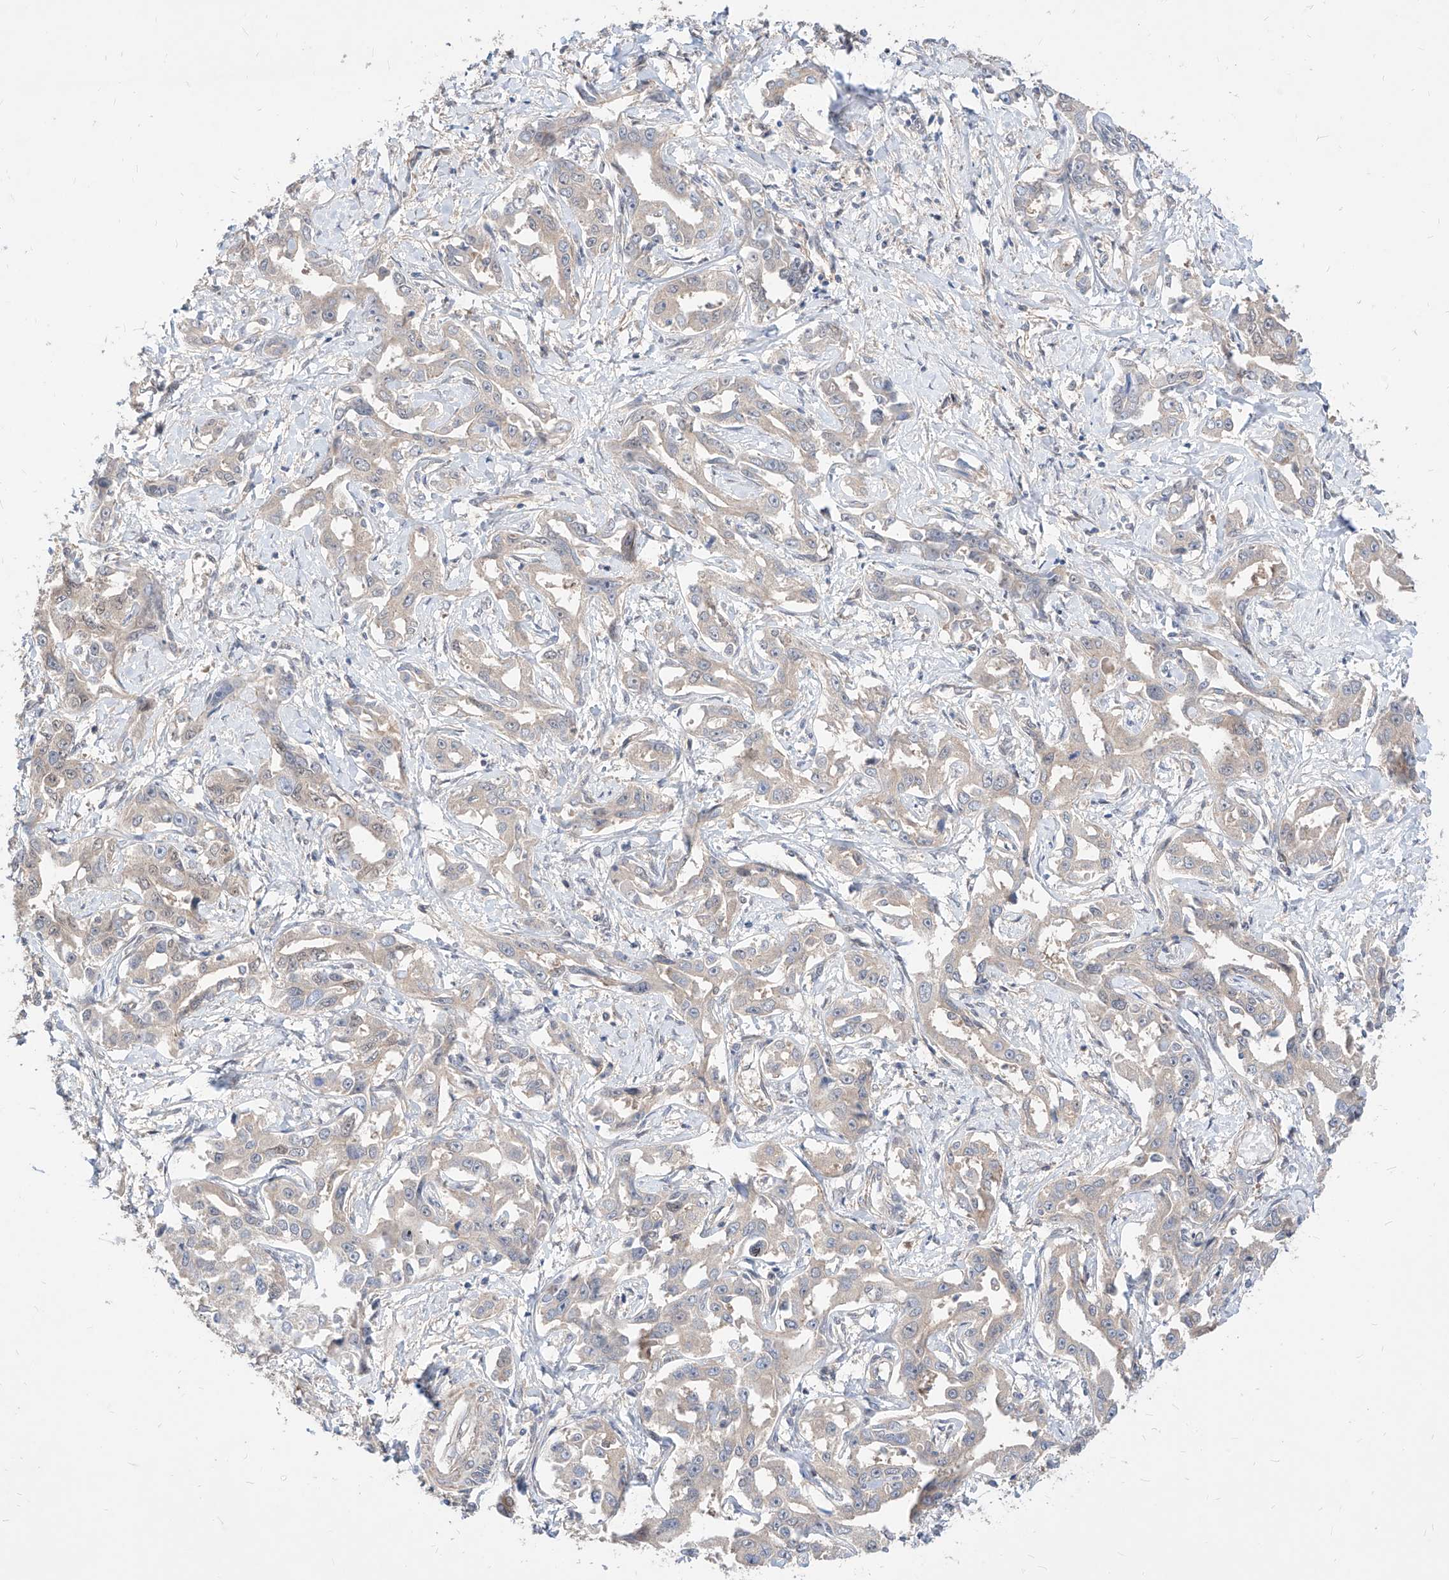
{"staining": {"intensity": "negative", "quantity": "none", "location": "none"}, "tissue": "liver cancer", "cell_type": "Tumor cells", "image_type": "cancer", "snomed": [{"axis": "morphology", "description": "Cholangiocarcinoma"}, {"axis": "topography", "description": "Liver"}], "caption": "A high-resolution image shows immunohistochemistry (IHC) staining of cholangiocarcinoma (liver), which demonstrates no significant staining in tumor cells.", "gene": "TSNAX", "patient": {"sex": "male", "age": 59}}